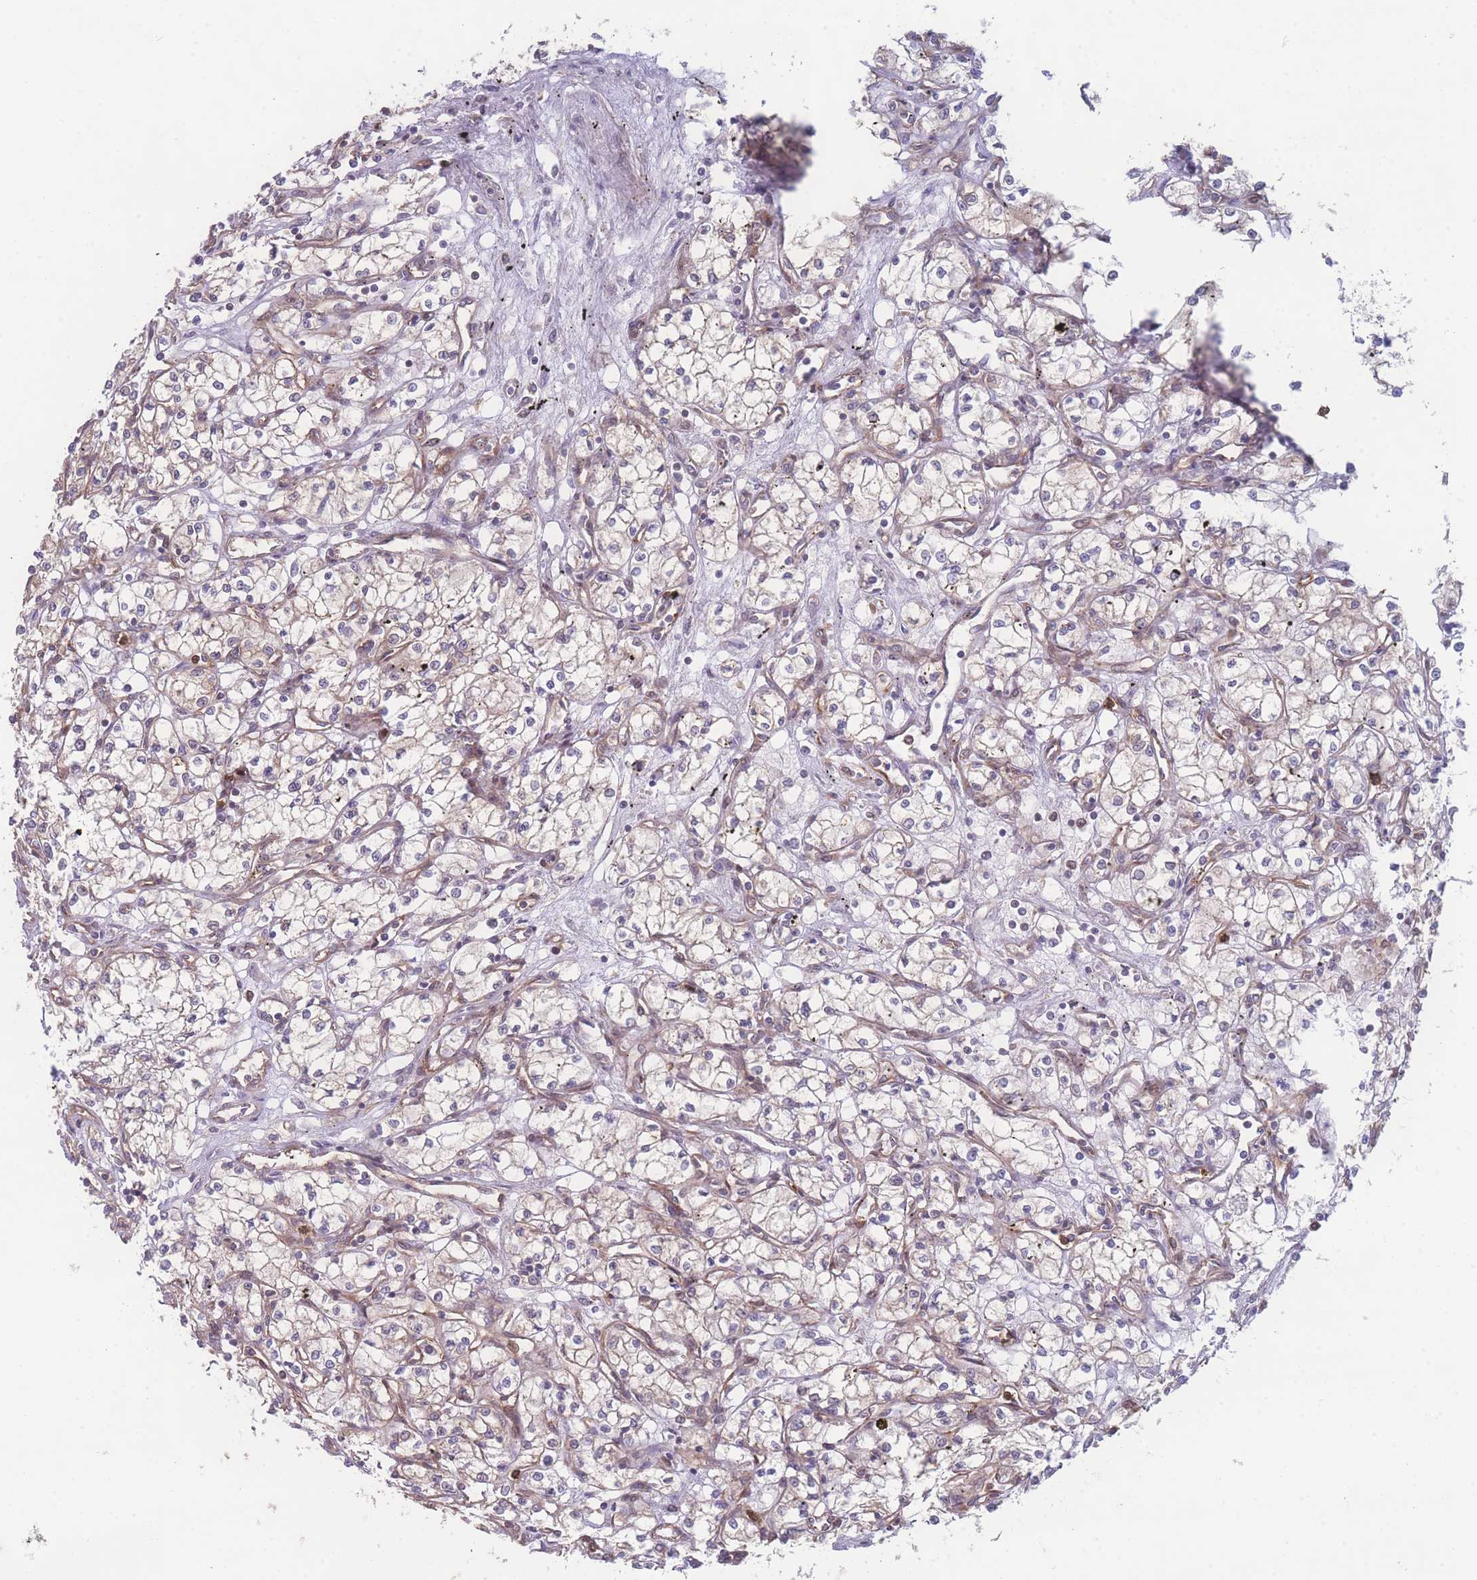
{"staining": {"intensity": "weak", "quantity": "25%-75%", "location": "cytoplasmic/membranous"}, "tissue": "renal cancer", "cell_type": "Tumor cells", "image_type": "cancer", "snomed": [{"axis": "morphology", "description": "Adenocarcinoma, NOS"}, {"axis": "topography", "description": "Kidney"}], "caption": "High-magnification brightfield microscopy of adenocarcinoma (renal) stained with DAB (brown) and counterstained with hematoxylin (blue). tumor cells exhibit weak cytoplasmic/membranous staining is present in about25%-75% of cells.", "gene": "STEAP3", "patient": {"sex": "male", "age": 59}}